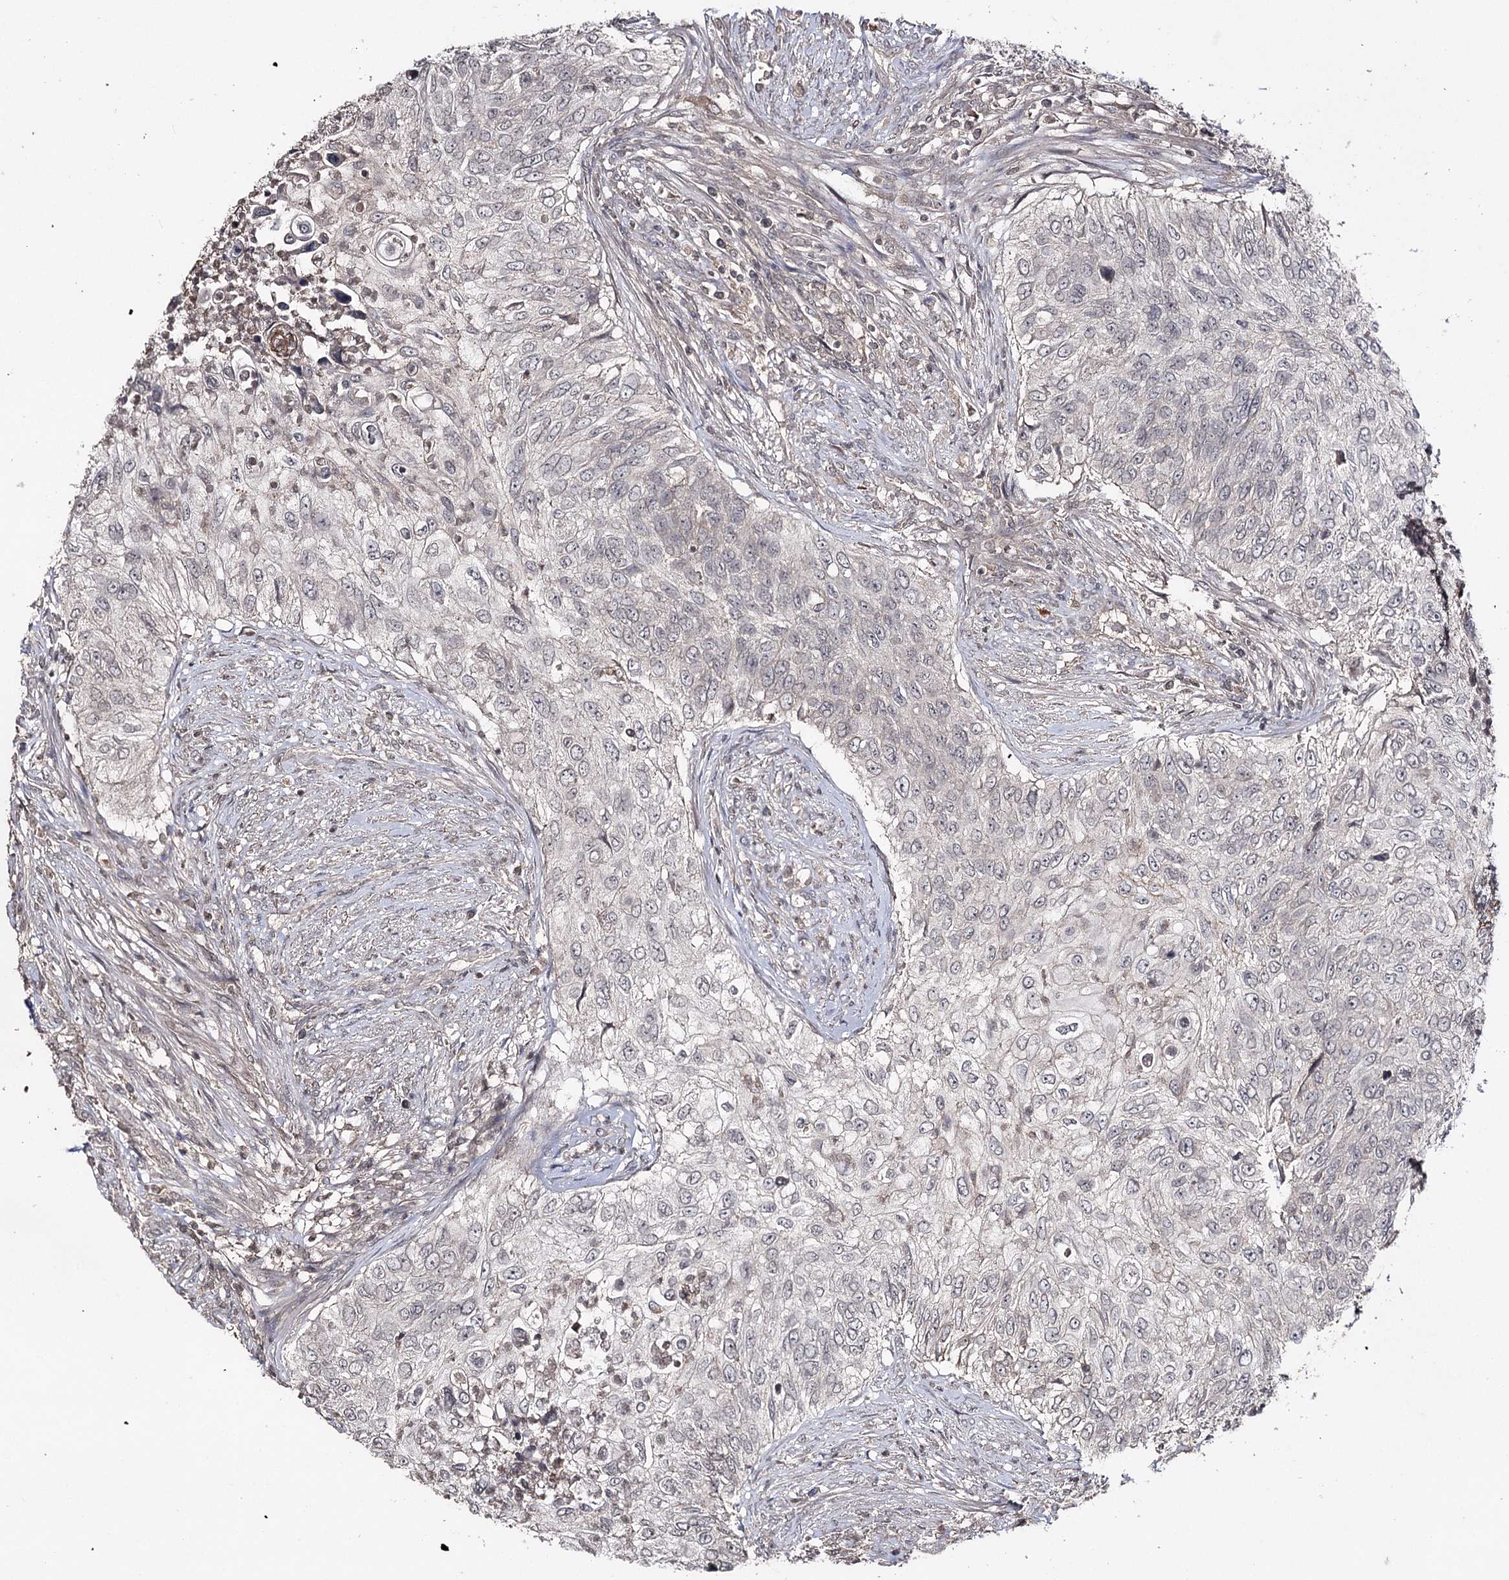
{"staining": {"intensity": "negative", "quantity": "none", "location": "none"}, "tissue": "urothelial cancer", "cell_type": "Tumor cells", "image_type": "cancer", "snomed": [{"axis": "morphology", "description": "Urothelial carcinoma, High grade"}, {"axis": "topography", "description": "Urinary bladder"}], "caption": "The histopathology image exhibits no significant staining in tumor cells of urothelial cancer.", "gene": "SYNGR3", "patient": {"sex": "female", "age": 60}}